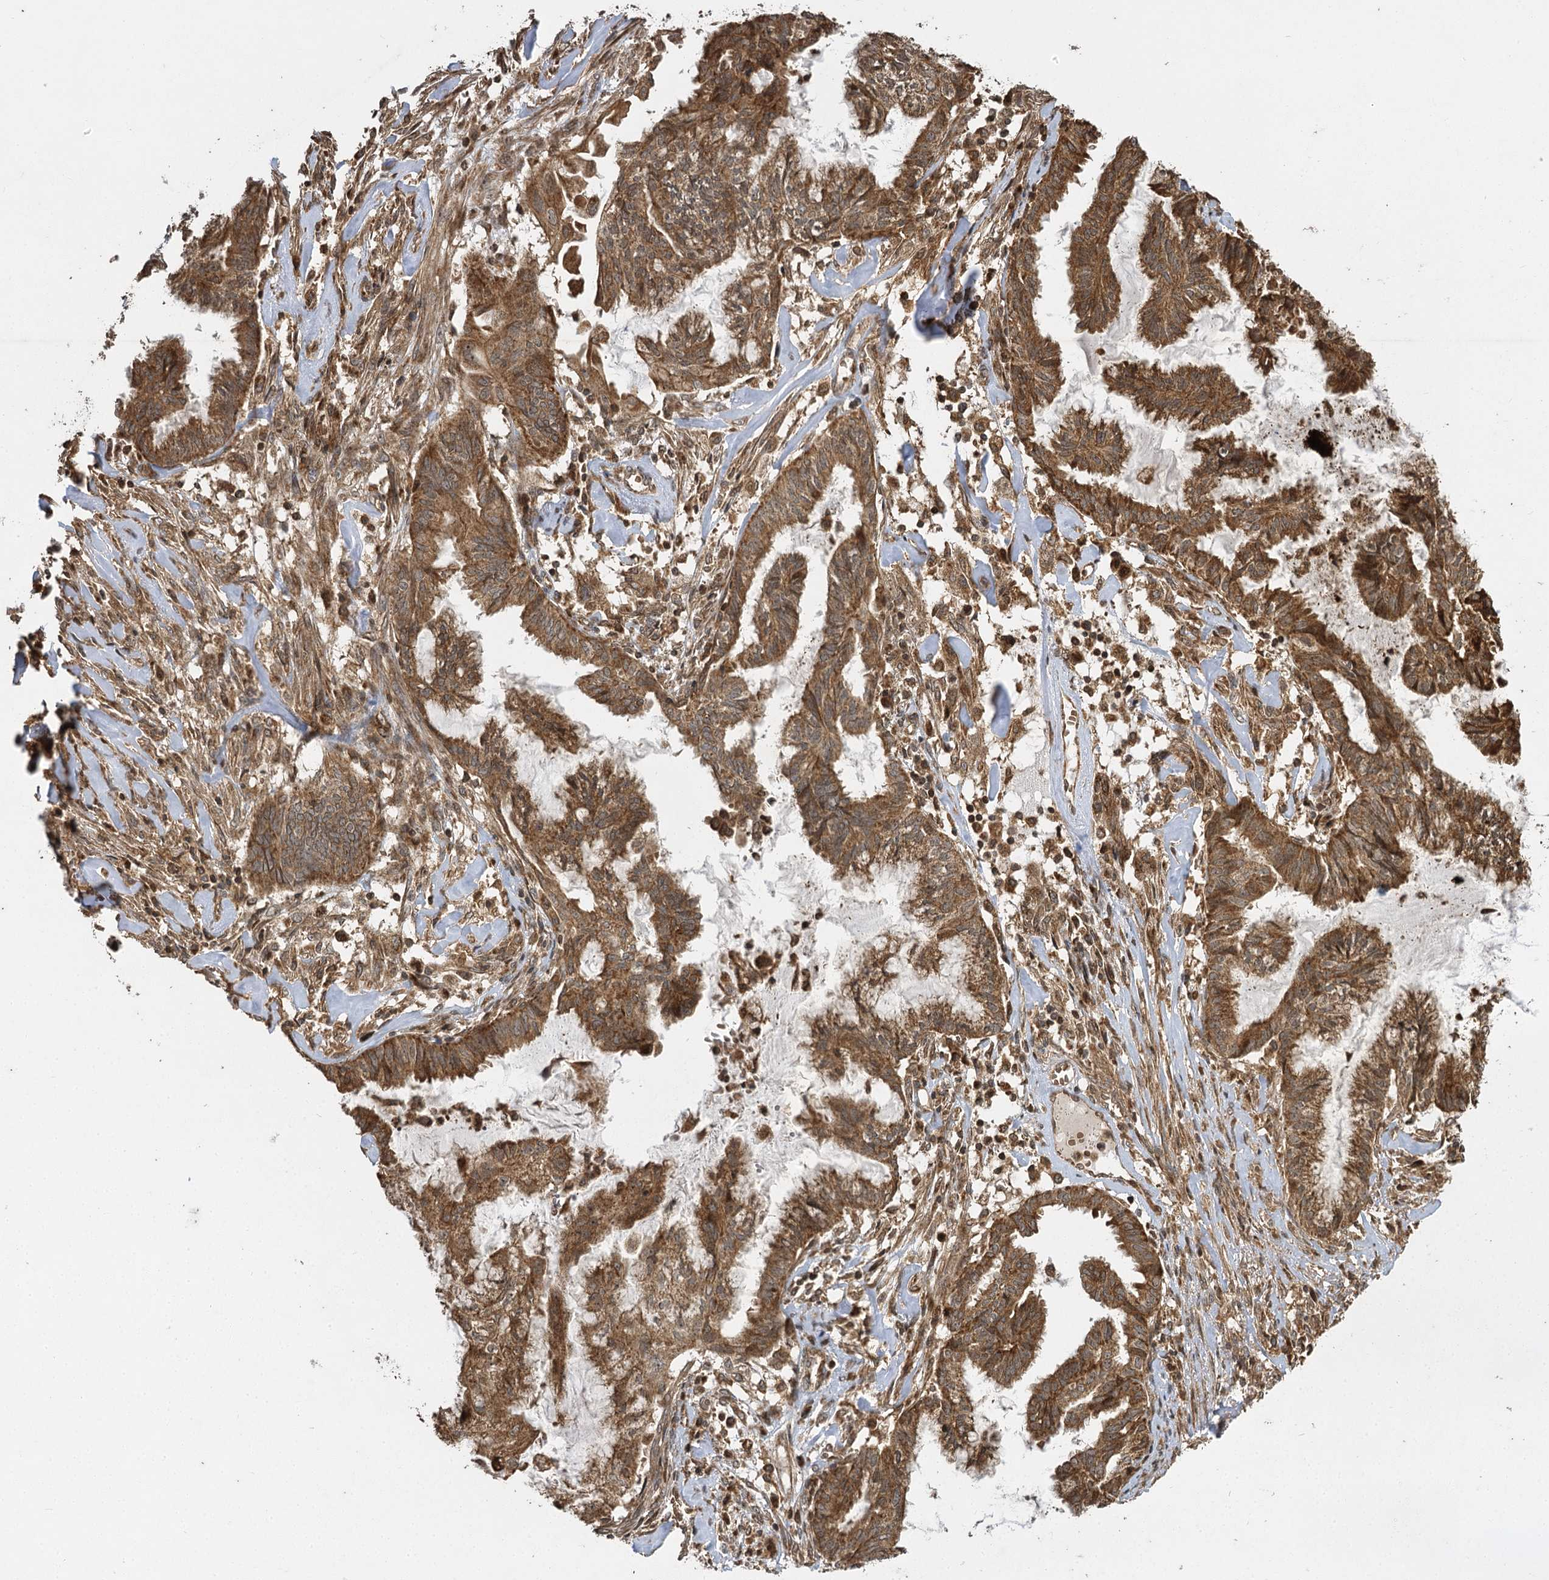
{"staining": {"intensity": "moderate", "quantity": ">75%", "location": "cytoplasmic/membranous"}, "tissue": "endometrial cancer", "cell_type": "Tumor cells", "image_type": "cancer", "snomed": [{"axis": "morphology", "description": "Adenocarcinoma, NOS"}, {"axis": "topography", "description": "Endometrium"}], "caption": "This micrograph displays endometrial adenocarcinoma stained with immunohistochemistry to label a protein in brown. The cytoplasmic/membranous of tumor cells show moderate positivity for the protein. Nuclei are counter-stained blue.", "gene": "IL11RA", "patient": {"sex": "female", "age": 86}}